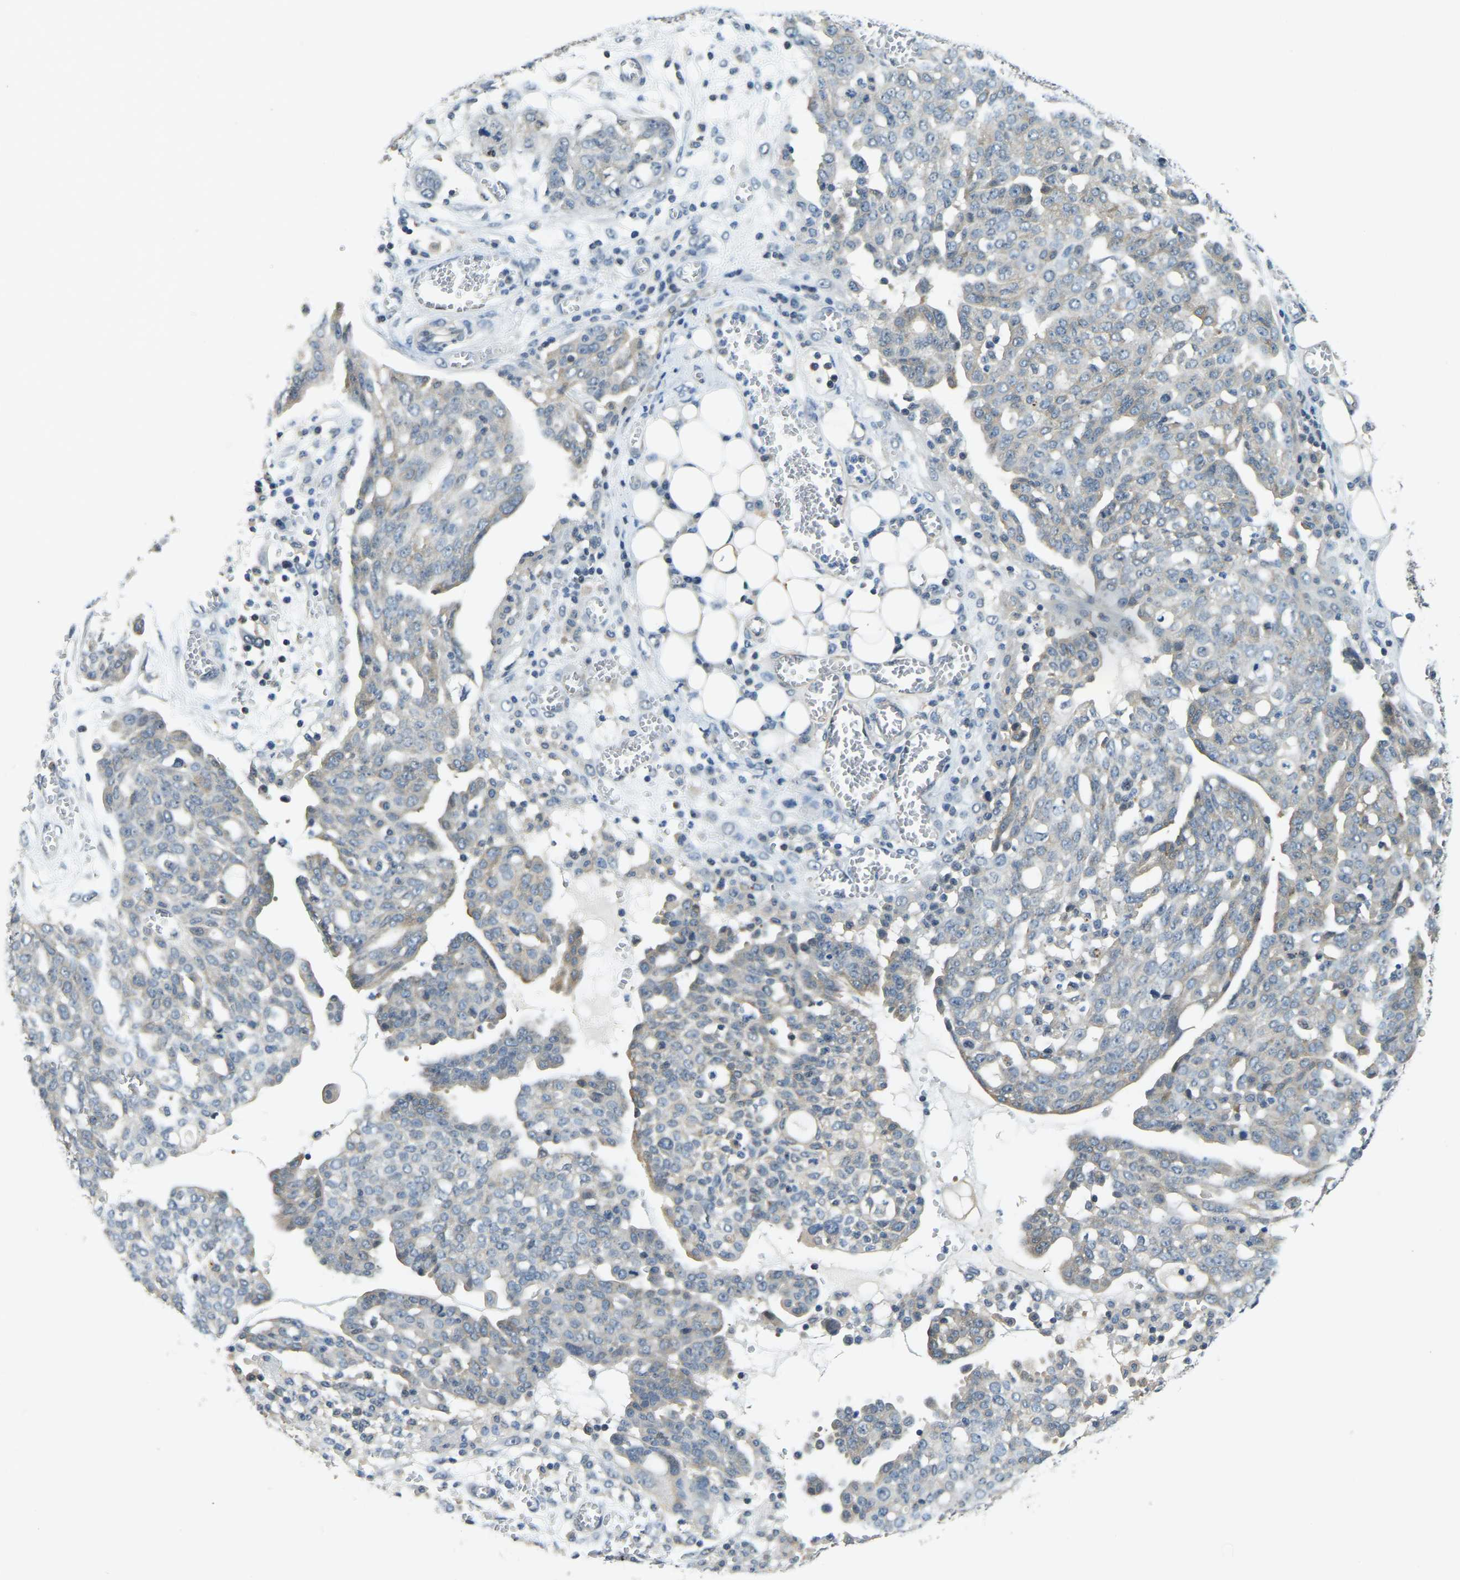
{"staining": {"intensity": "negative", "quantity": "none", "location": "none"}, "tissue": "ovarian cancer", "cell_type": "Tumor cells", "image_type": "cancer", "snomed": [{"axis": "morphology", "description": "Cystadenocarcinoma, serous, NOS"}, {"axis": "topography", "description": "Soft tissue"}, {"axis": "topography", "description": "Ovary"}], "caption": "Immunohistochemical staining of ovarian cancer (serous cystadenocarcinoma) displays no significant expression in tumor cells.", "gene": "AHNAK", "patient": {"sex": "female", "age": 57}}